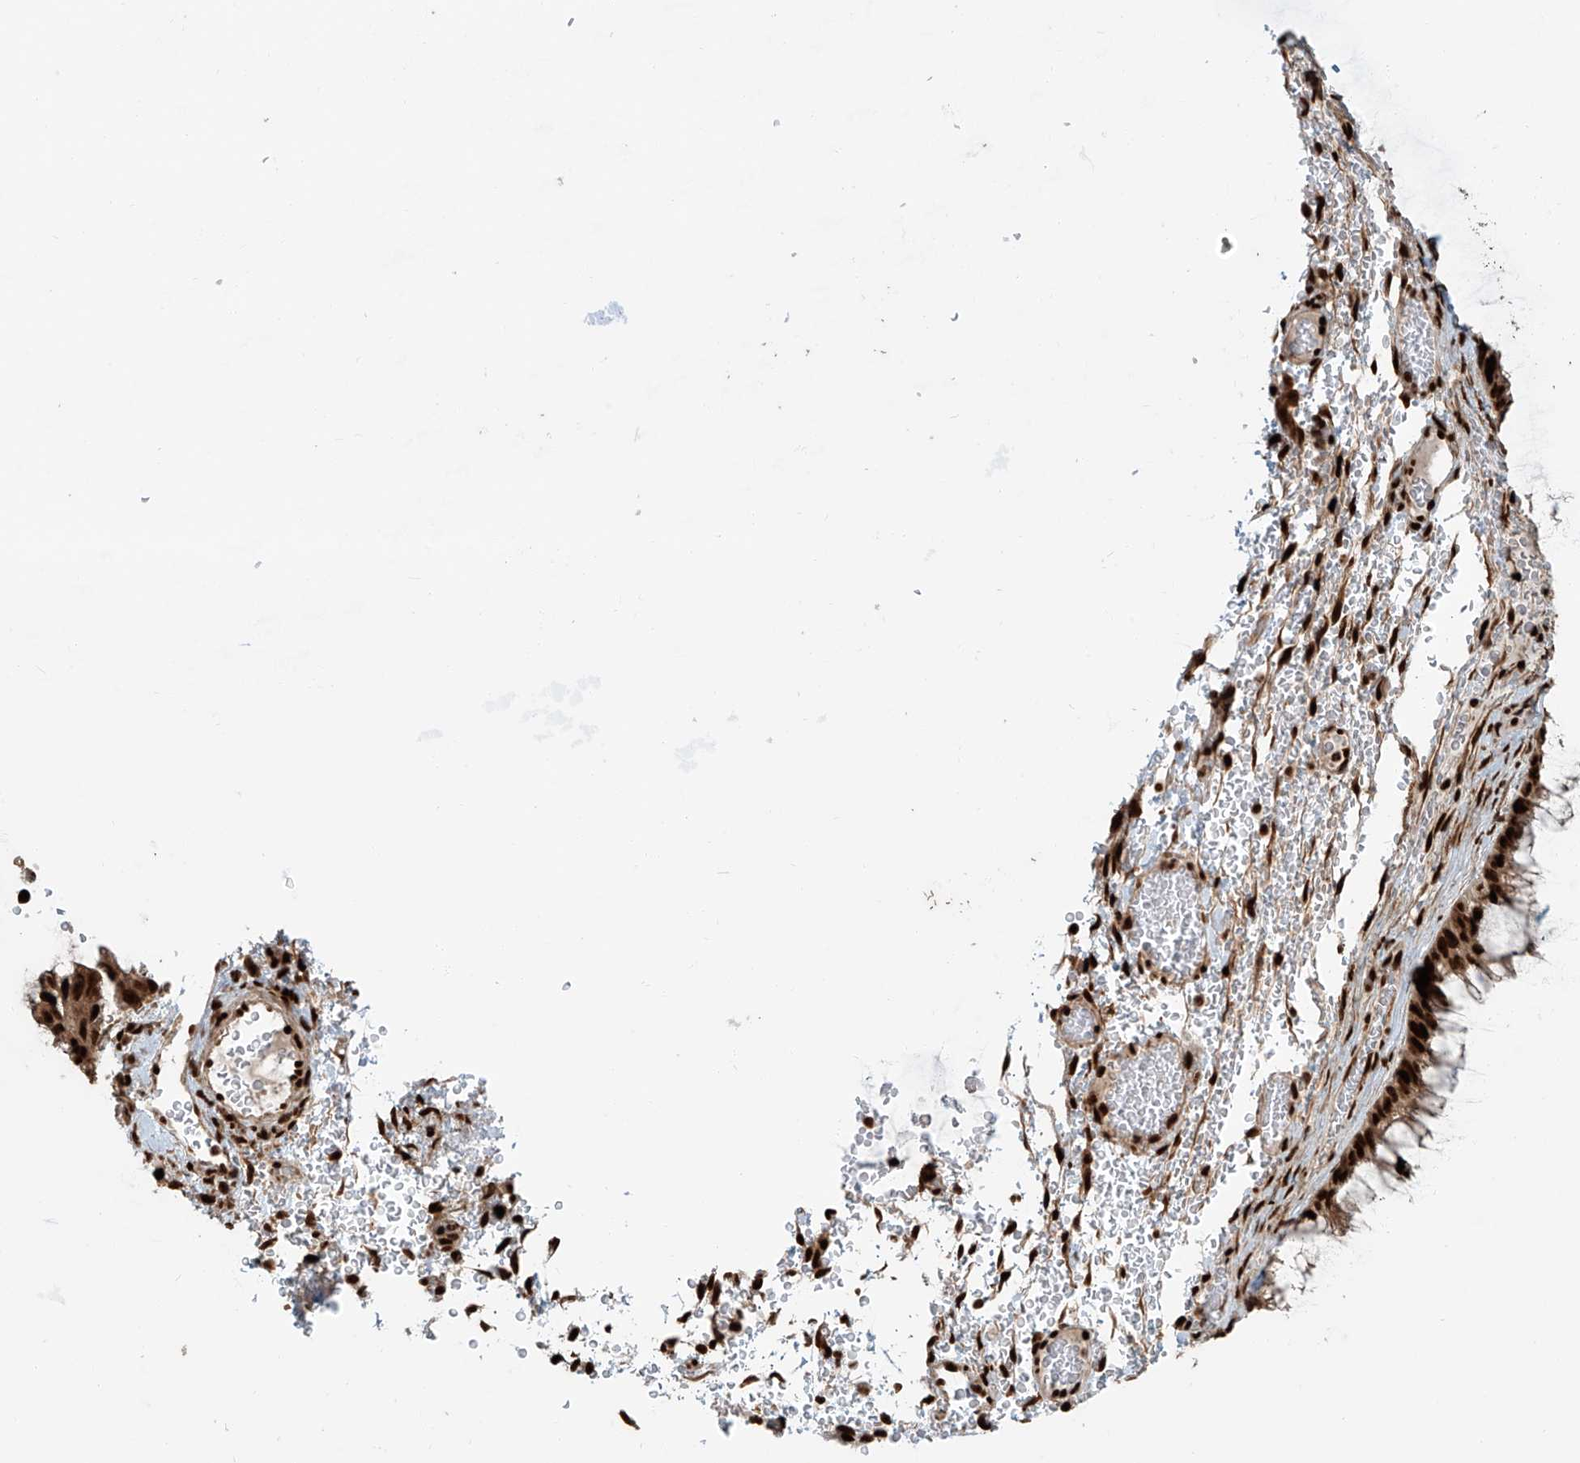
{"staining": {"intensity": "strong", "quantity": ">75%", "location": "nuclear"}, "tissue": "ovarian cancer", "cell_type": "Tumor cells", "image_type": "cancer", "snomed": [{"axis": "morphology", "description": "Cystadenocarcinoma, mucinous, NOS"}, {"axis": "topography", "description": "Ovary"}], "caption": "Strong nuclear expression is present in about >75% of tumor cells in mucinous cystadenocarcinoma (ovarian). The staining was performed using DAB (3,3'-diaminobenzidine) to visualize the protein expression in brown, while the nuclei were stained in blue with hematoxylin (Magnification: 20x).", "gene": "FAM193B", "patient": {"sex": "female", "age": 37}}